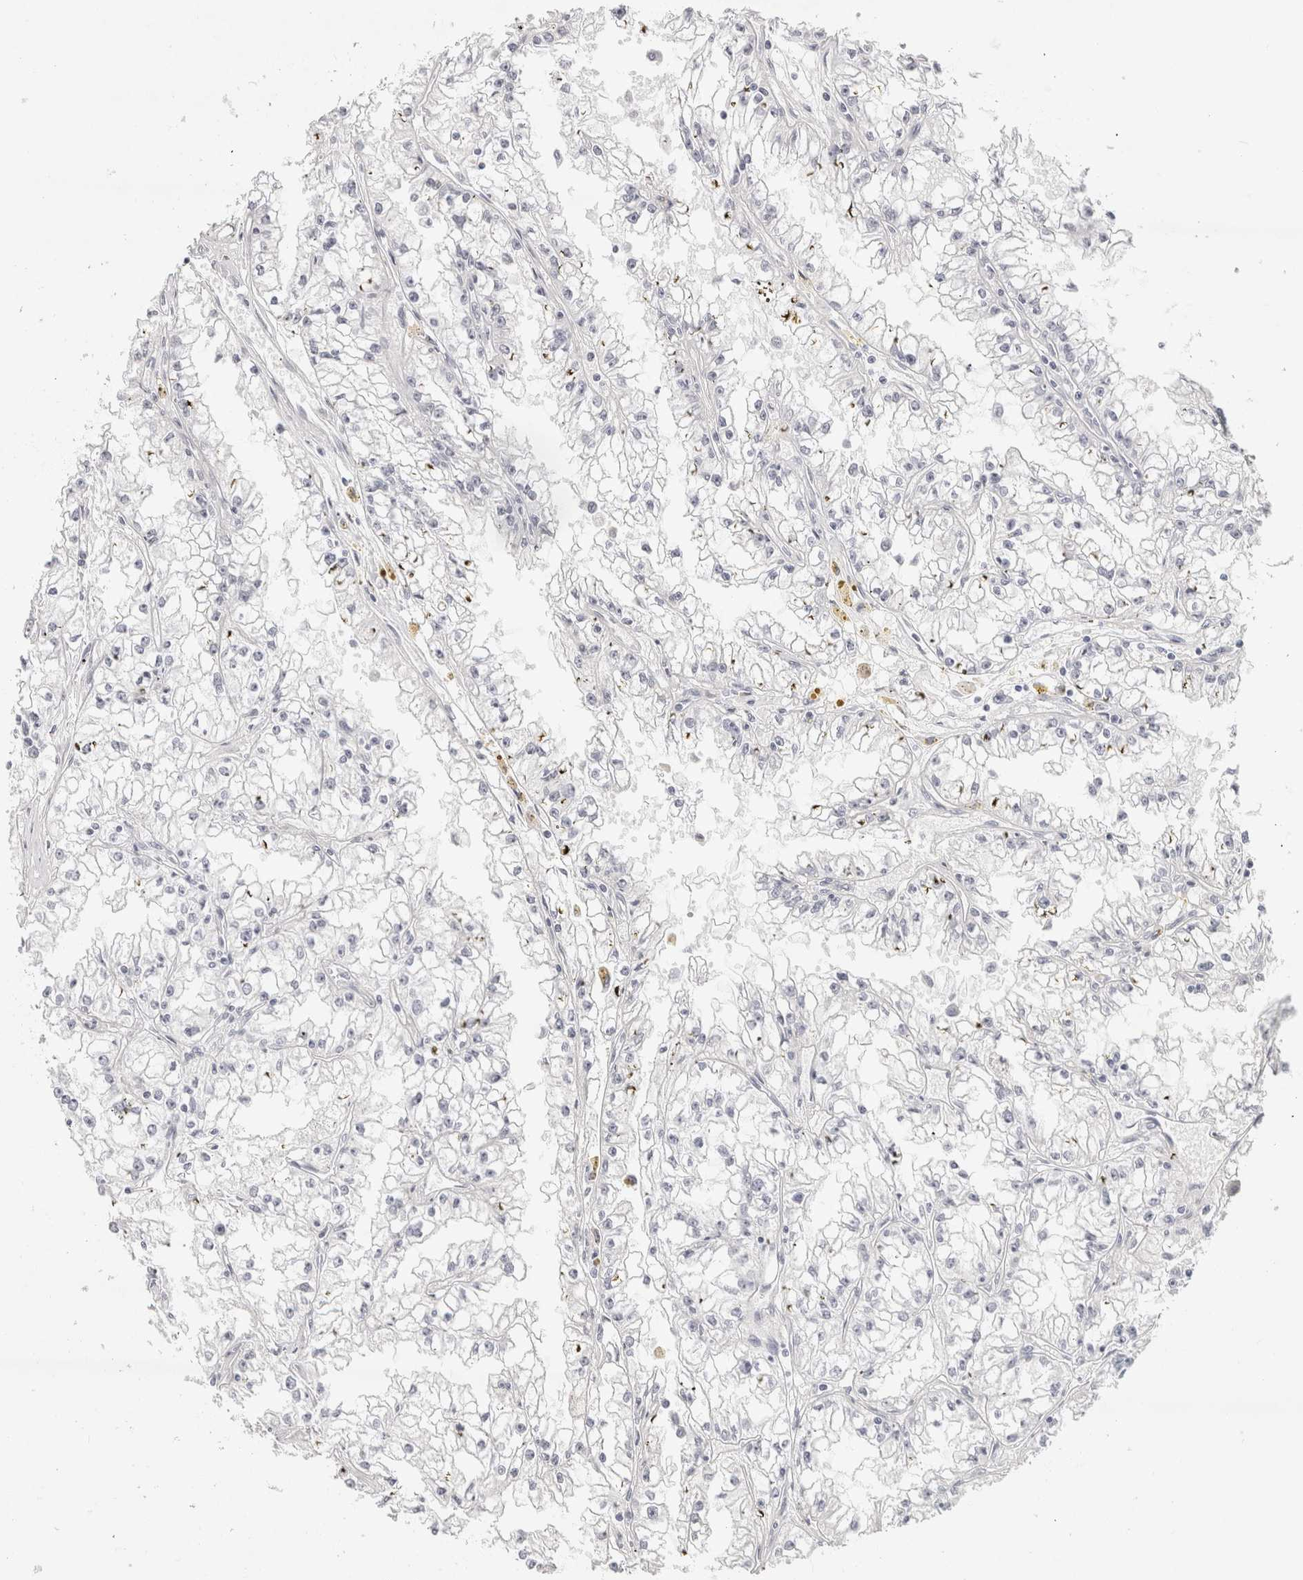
{"staining": {"intensity": "negative", "quantity": "none", "location": "none"}, "tissue": "renal cancer", "cell_type": "Tumor cells", "image_type": "cancer", "snomed": [{"axis": "morphology", "description": "Adenocarcinoma, NOS"}, {"axis": "topography", "description": "Kidney"}], "caption": "Adenocarcinoma (renal) was stained to show a protein in brown. There is no significant staining in tumor cells.", "gene": "GARIN1A", "patient": {"sex": "male", "age": 56}}